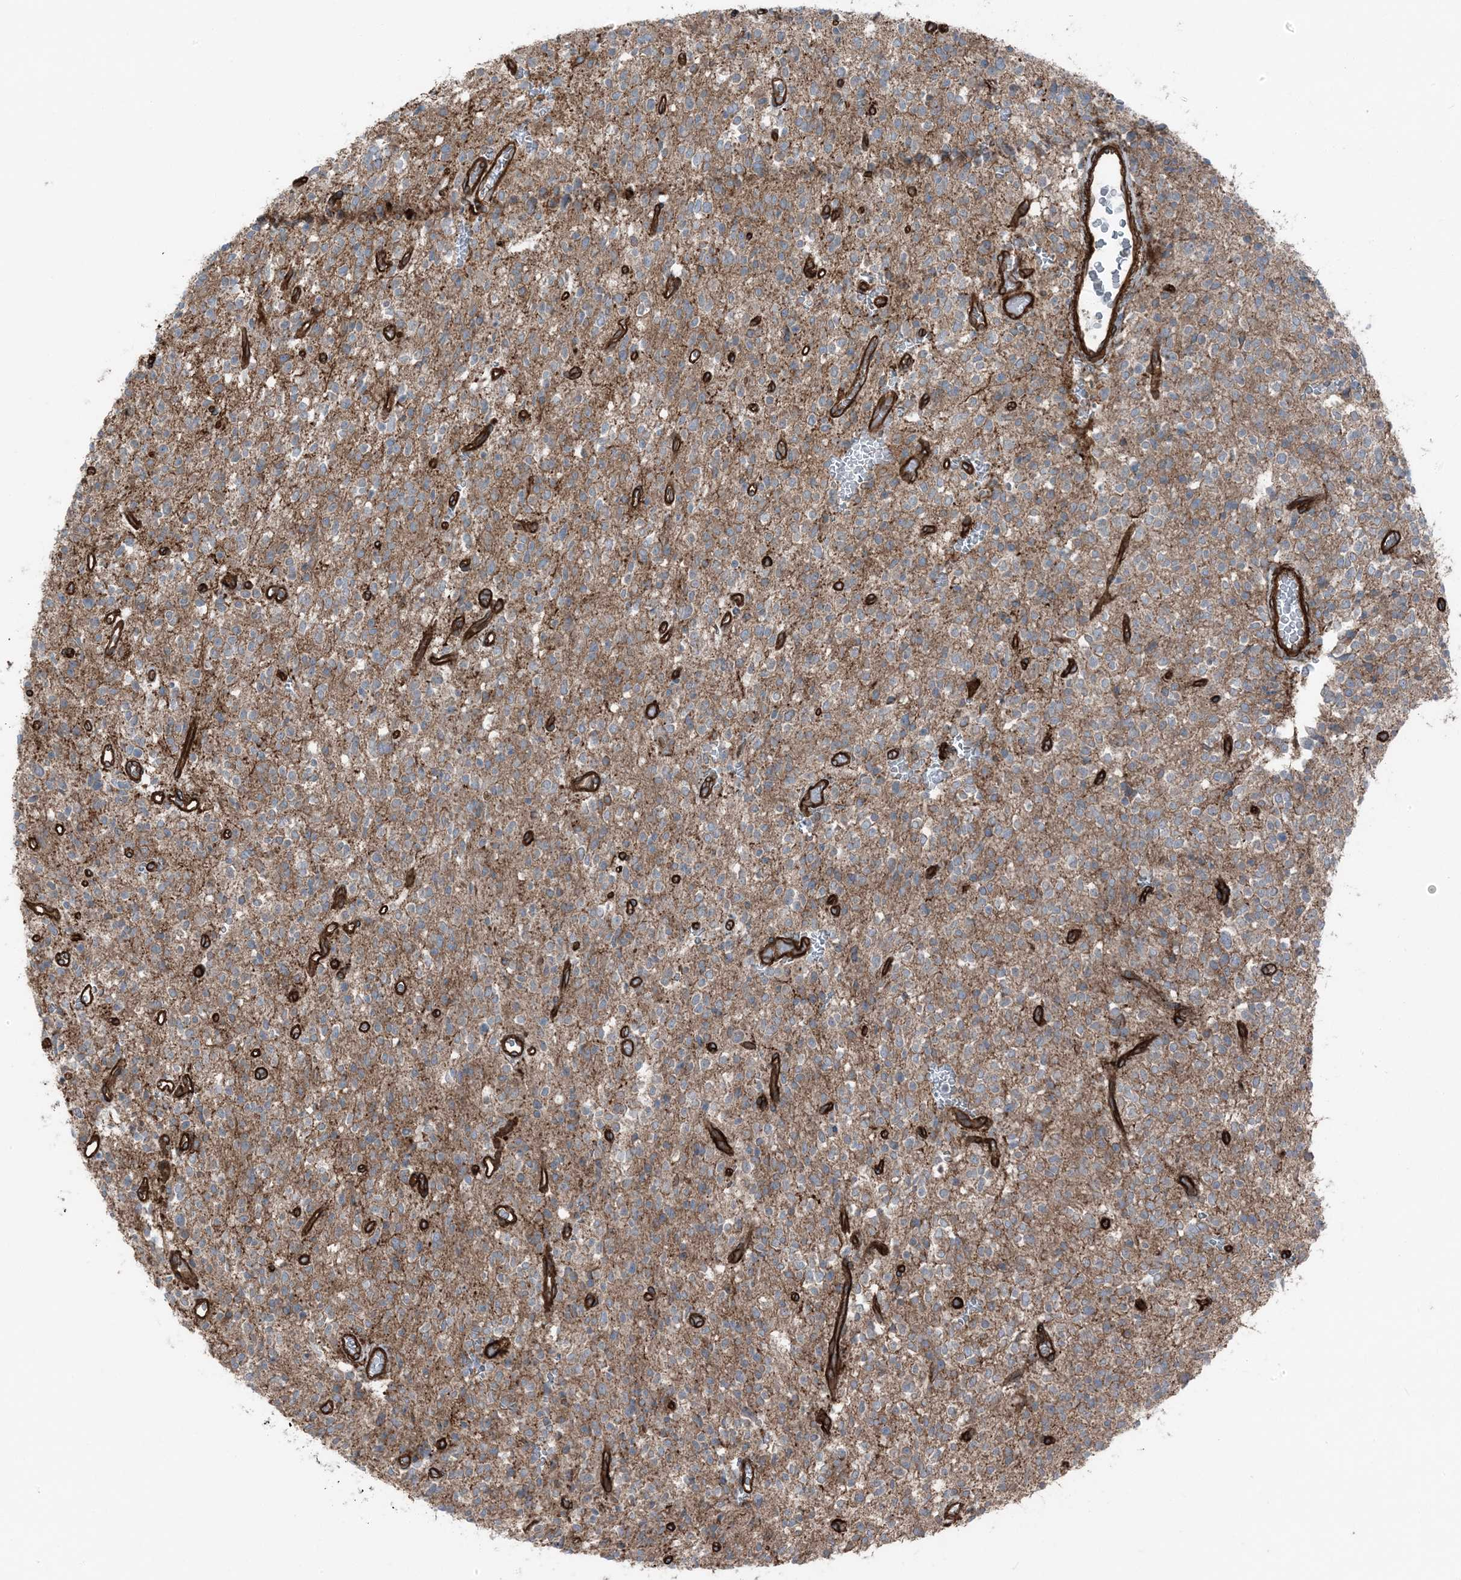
{"staining": {"intensity": "moderate", "quantity": ">75%", "location": "cytoplasmic/membranous"}, "tissue": "glioma", "cell_type": "Tumor cells", "image_type": "cancer", "snomed": [{"axis": "morphology", "description": "Glioma, malignant, High grade"}, {"axis": "topography", "description": "Brain"}], "caption": "DAB (3,3'-diaminobenzidine) immunohistochemical staining of glioma displays moderate cytoplasmic/membranous protein positivity in approximately >75% of tumor cells. The staining was performed using DAB (3,3'-diaminobenzidine), with brown indicating positive protein expression. Nuclei are stained blue with hematoxylin.", "gene": "ZFP90", "patient": {"sex": "male", "age": 34}}